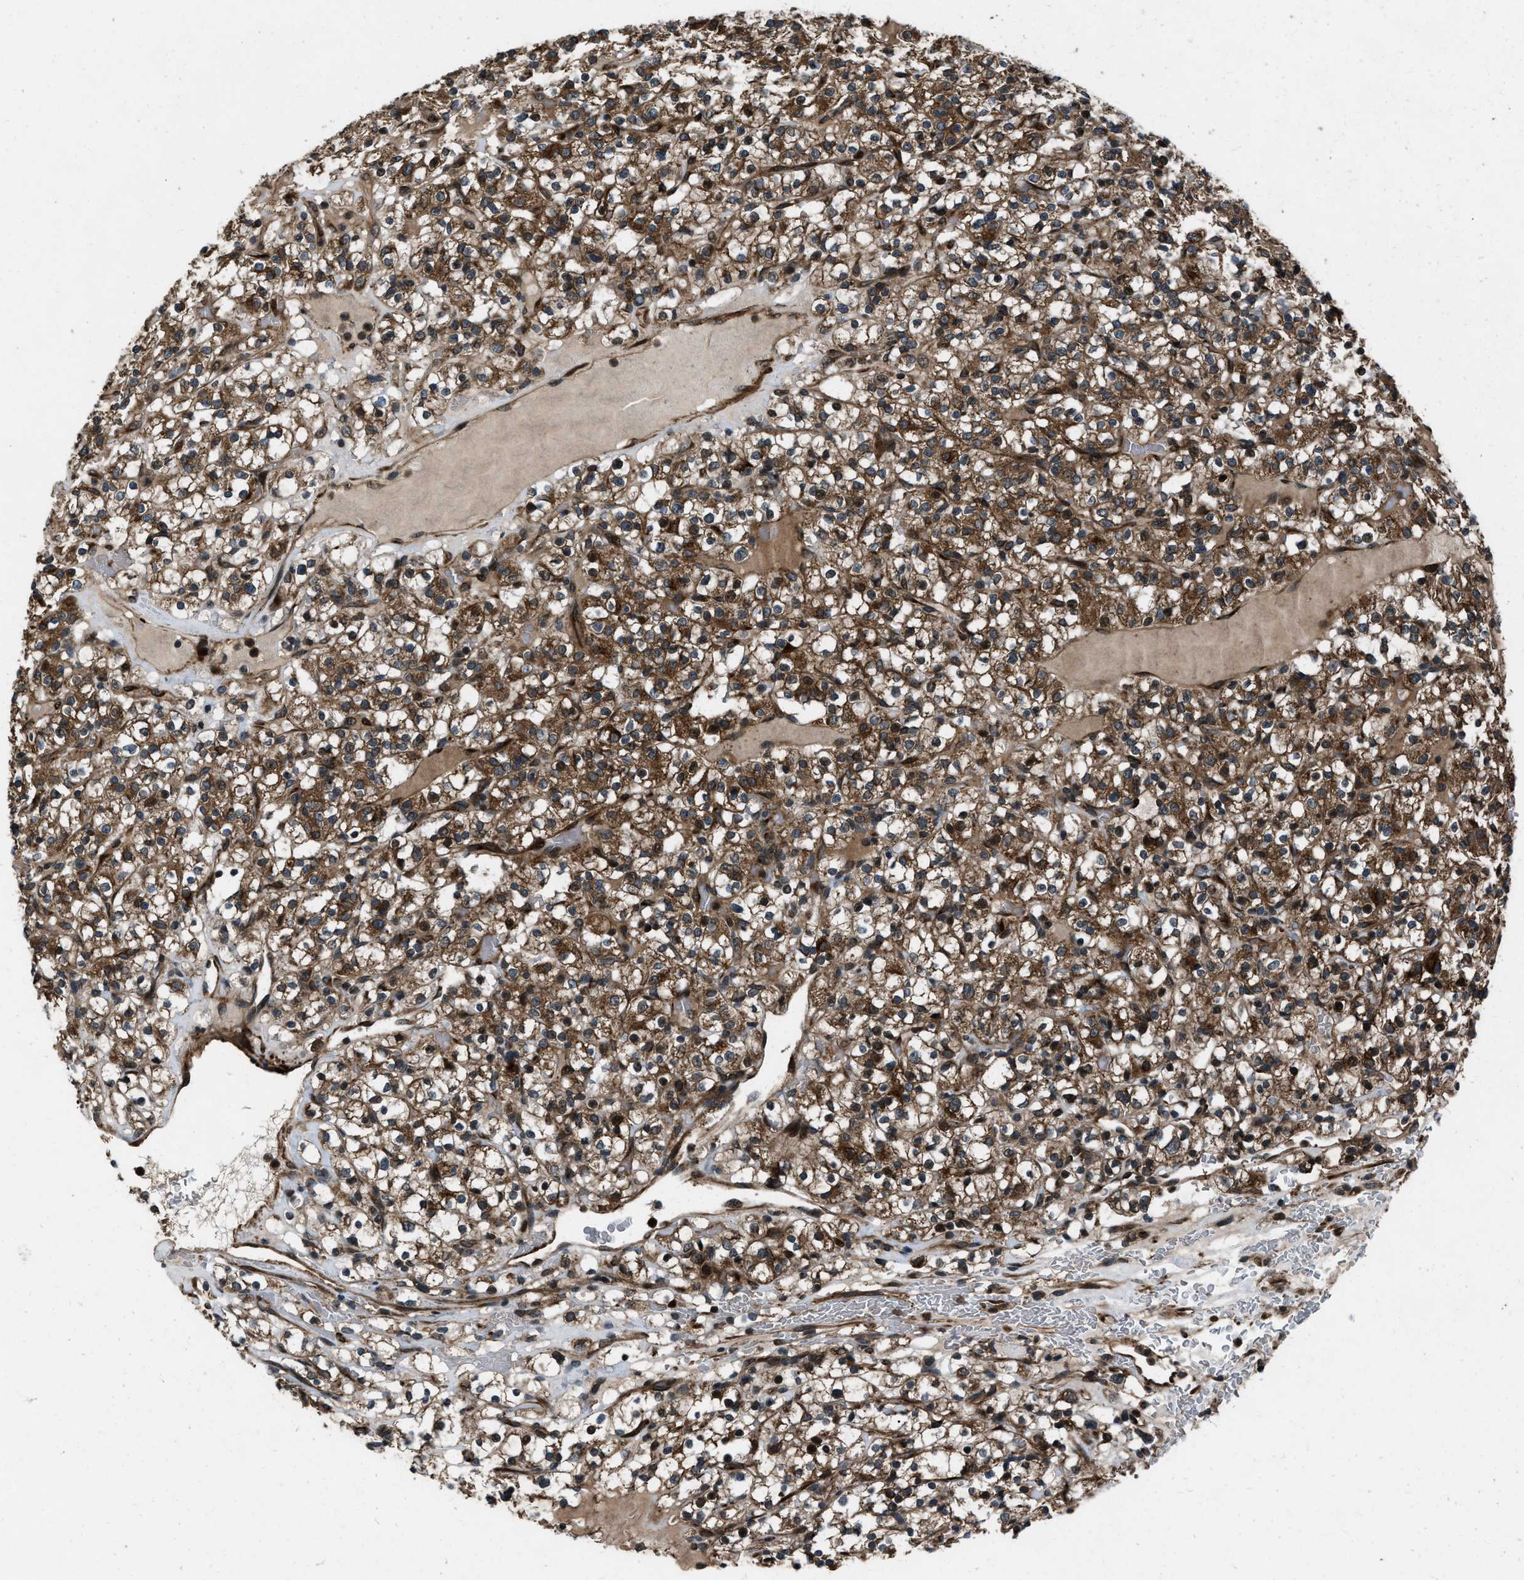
{"staining": {"intensity": "moderate", "quantity": ">75%", "location": "cytoplasmic/membranous"}, "tissue": "renal cancer", "cell_type": "Tumor cells", "image_type": "cancer", "snomed": [{"axis": "morphology", "description": "Normal tissue, NOS"}, {"axis": "morphology", "description": "Adenocarcinoma, NOS"}, {"axis": "topography", "description": "Kidney"}], "caption": "Immunohistochemical staining of renal cancer reveals medium levels of moderate cytoplasmic/membranous staining in about >75% of tumor cells. Immunohistochemistry stains the protein of interest in brown and the nuclei are stained blue.", "gene": "IRAK4", "patient": {"sex": "female", "age": 72}}